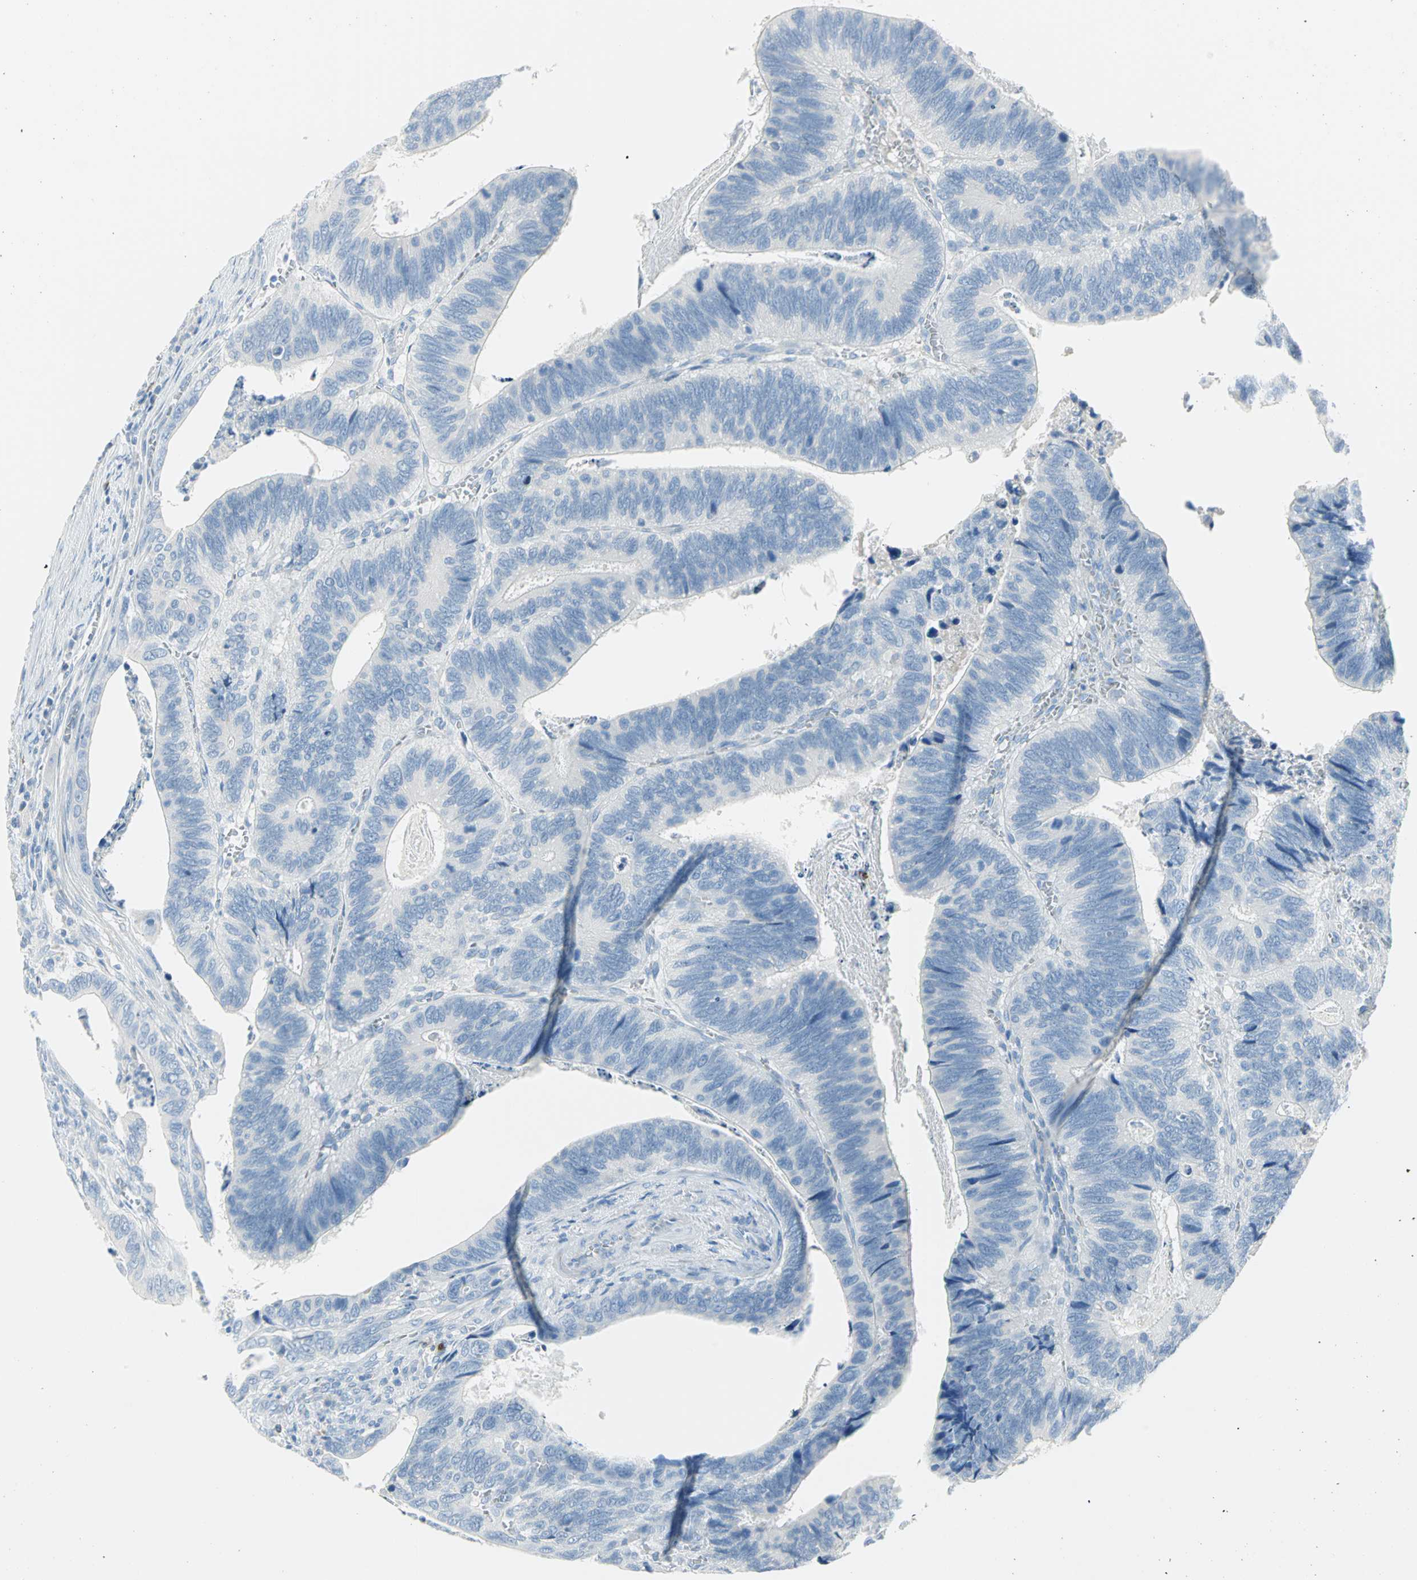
{"staining": {"intensity": "negative", "quantity": "none", "location": "none"}, "tissue": "colorectal cancer", "cell_type": "Tumor cells", "image_type": "cancer", "snomed": [{"axis": "morphology", "description": "Adenocarcinoma, NOS"}, {"axis": "topography", "description": "Colon"}], "caption": "Tumor cells are negative for protein expression in human colorectal adenocarcinoma.", "gene": "ALOX15", "patient": {"sex": "male", "age": 72}}